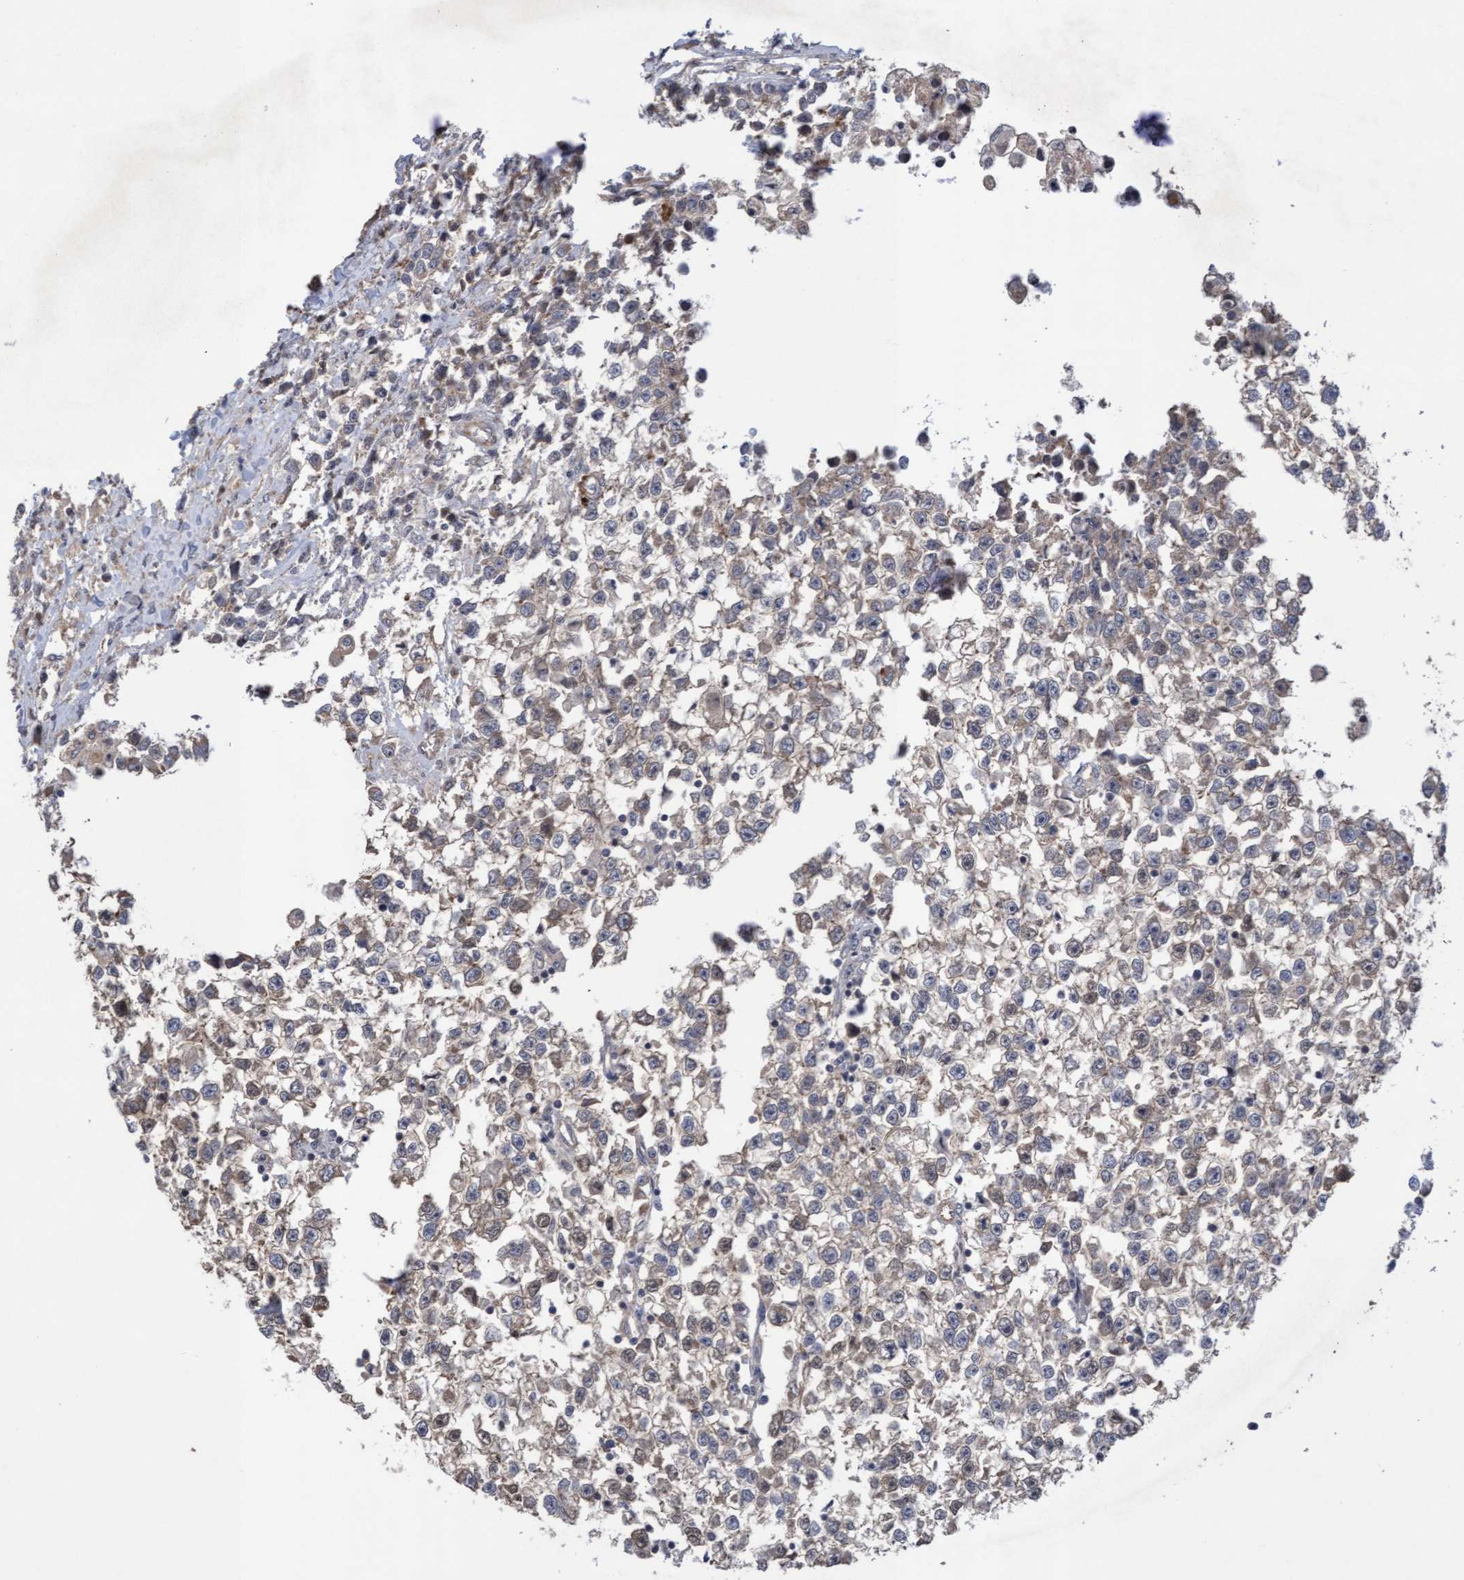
{"staining": {"intensity": "negative", "quantity": "none", "location": "none"}, "tissue": "testis cancer", "cell_type": "Tumor cells", "image_type": "cancer", "snomed": [{"axis": "morphology", "description": "Seminoma, NOS"}, {"axis": "morphology", "description": "Carcinoma, Embryonal, NOS"}, {"axis": "topography", "description": "Testis"}], "caption": "Immunohistochemistry (IHC) of testis cancer (embryonal carcinoma) reveals no positivity in tumor cells.", "gene": "COBL", "patient": {"sex": "male", "age": 51}}